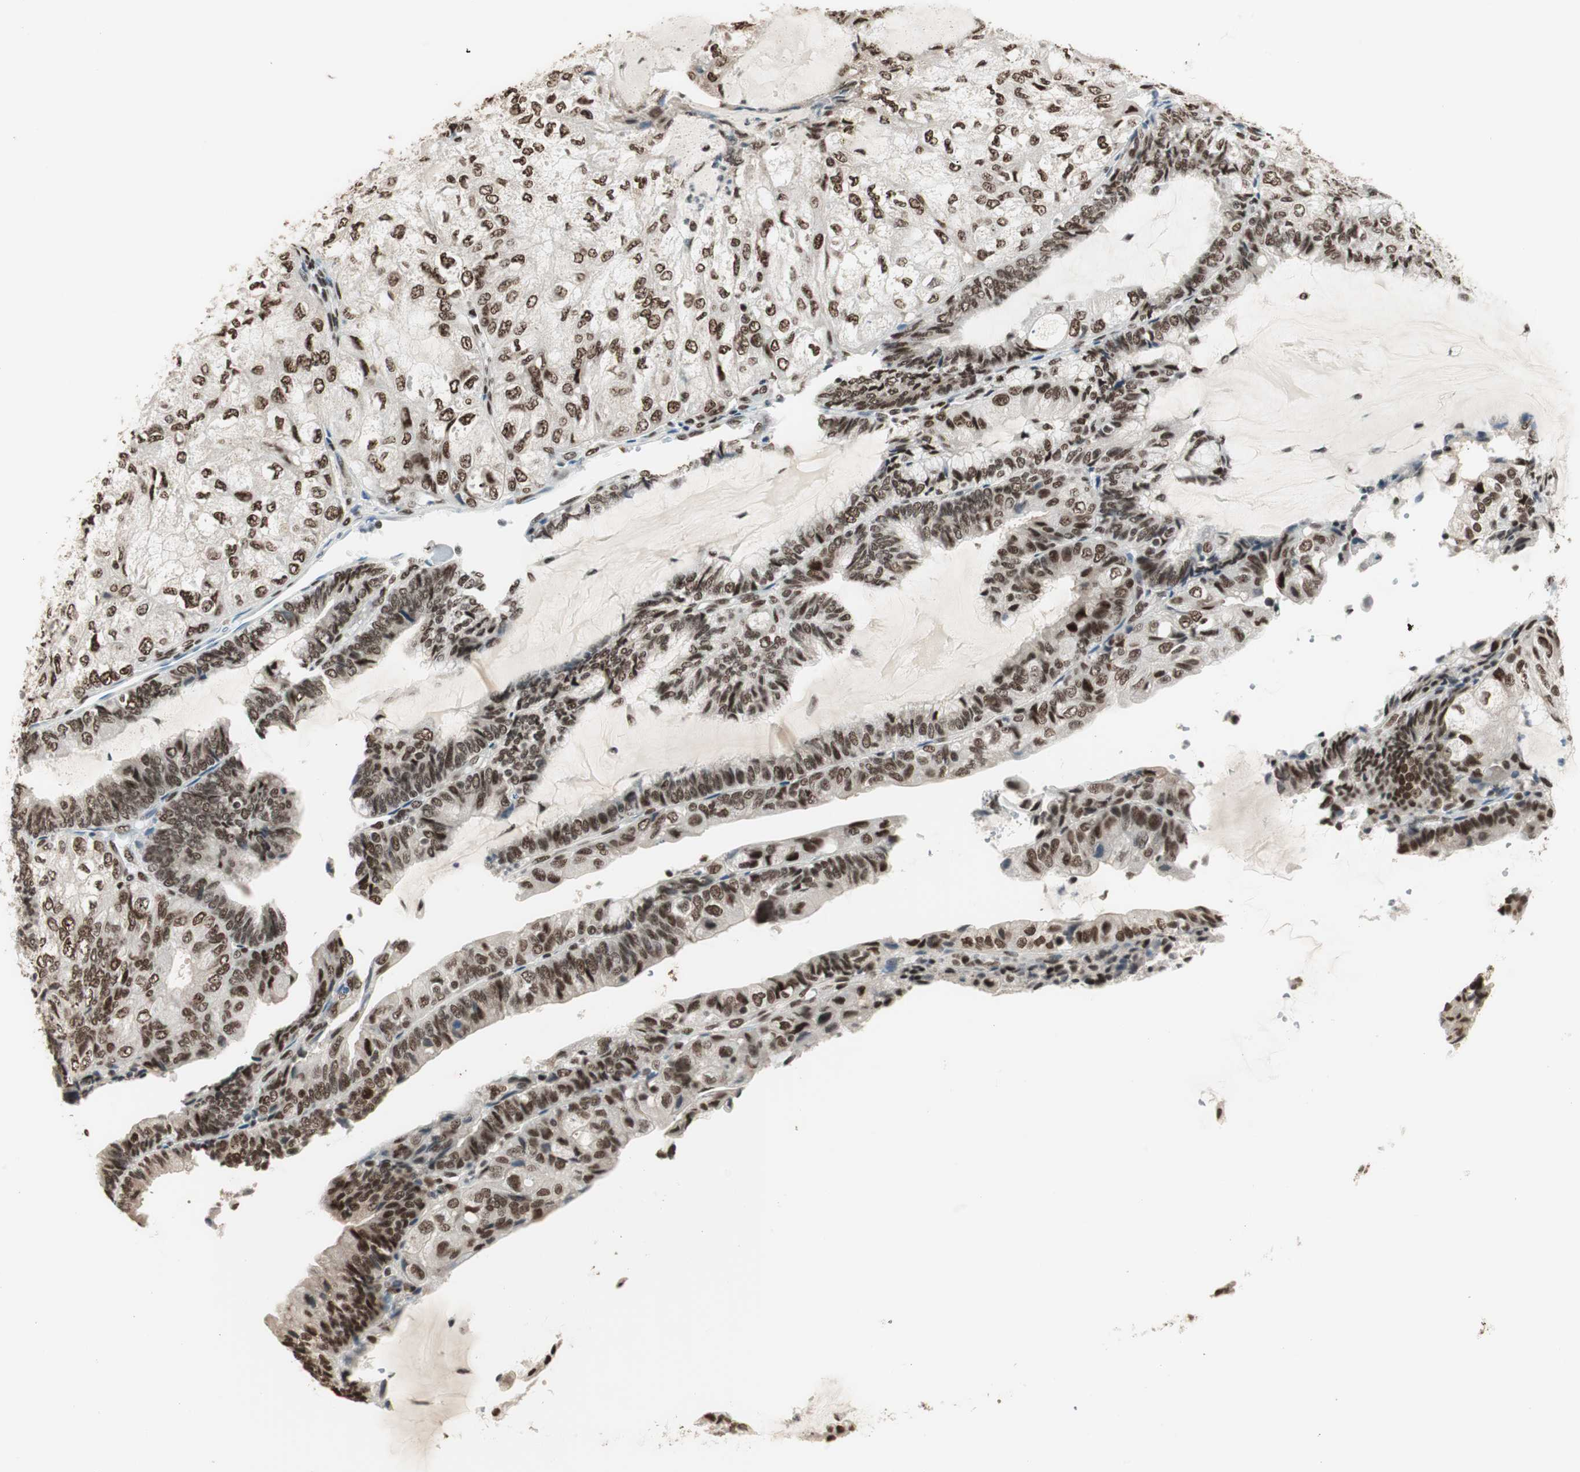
{"staining": {"intensity": "strong", "quantity": ">75%", "location": "nuclear"}, "tissue": "endometrial cancer", "cell_type": "Tumor cells", "image_type": "cancer", "snomed": [{"axis": "morphology", "description": "Adenocarcinoma, NOS"}, {"axis": "topography", "description": "Endometrium"}], "caption": "Immunohistochemical staining of endometrial adenocarcinoma displays high levels of strong nuclear positivity in approximately >75% of tumor cells.", "gene": "SMARCE1", "patient": {"sex": "female", "age": 81}}